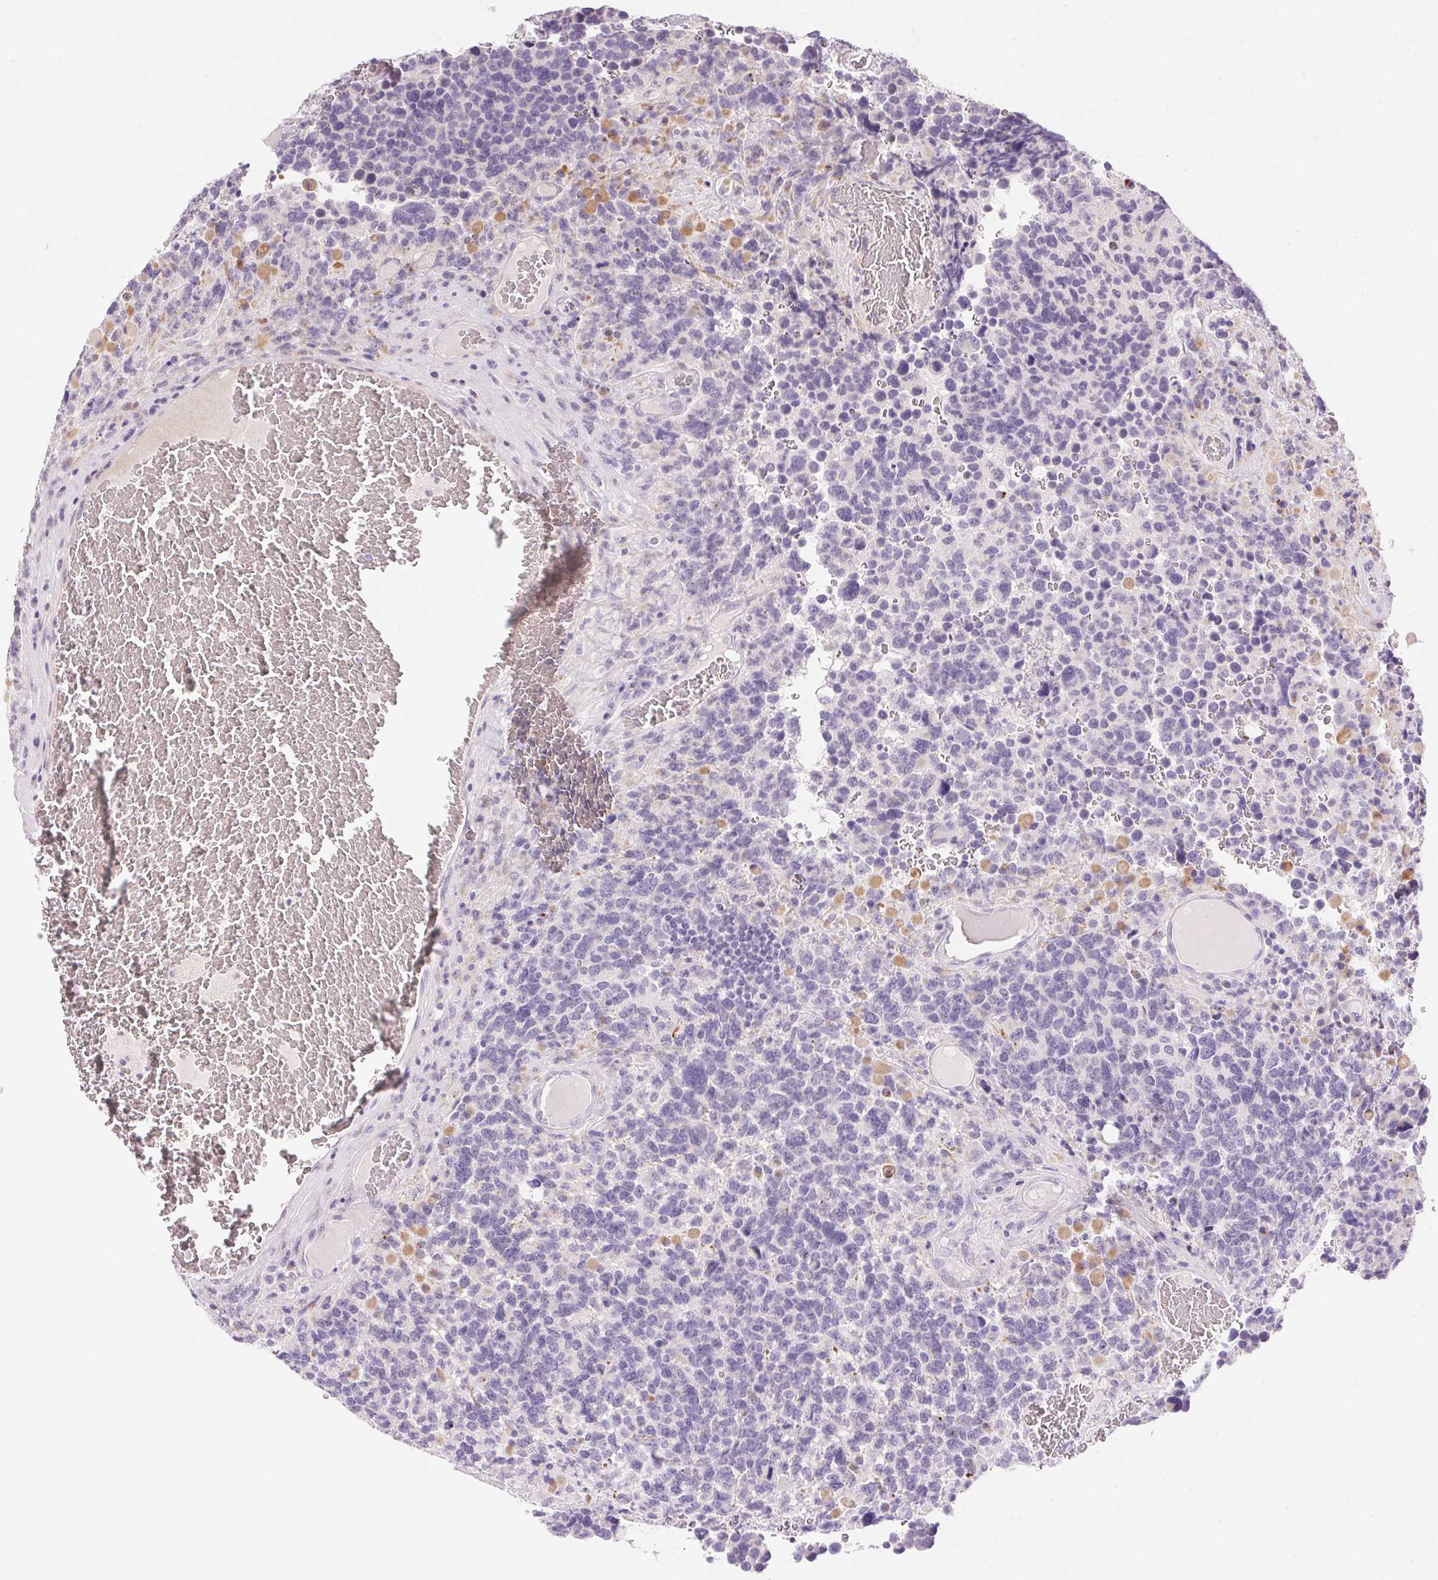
{"staining": {"intensity": "negative", "quantity": "none", "location": "none"}, "tissue": "glioma", "cell_type": "Tumor cells", "image_type": "cancer", "snomed": [{"axis": "morphology", "description": "Glioma, malignant, High grade"}, {"axis": "topography", "description": "Brain"}], "caption": "This is an IHC image of malignant glioma (high-grade). There is no positivity in tumor cells.", "gene": "TEKT1", "patient": {"sex": "female", "age": 40}}